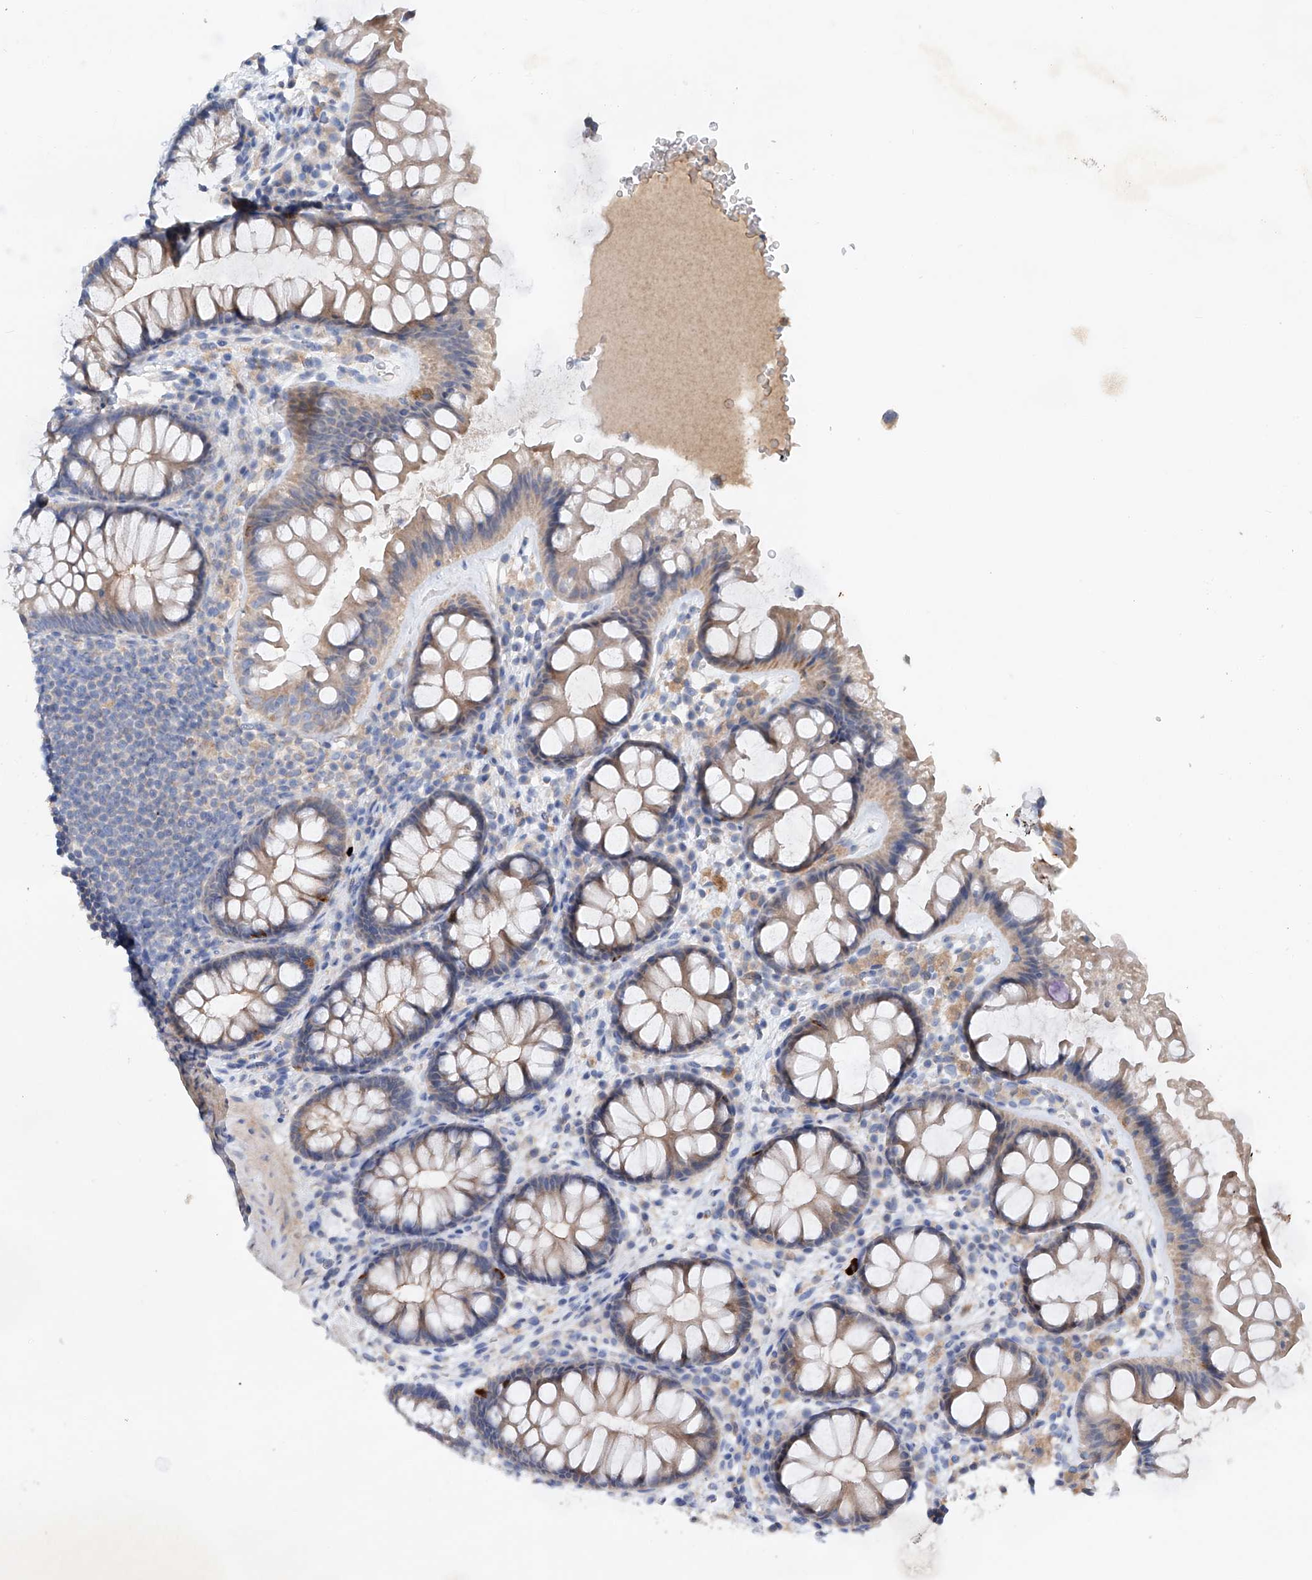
{"staining": {"intensity": "weak", "quantity": ">75%", "location": "cytoplasmic/membranous"}, "tissue": "colon", "cell_type": "Endothelial cells", "image_type": "normal", "snomed": [{"axis": "morphology", "description": "Normal tissue, NOS"}, {"axis": "topography", "description": "Colon"}], "caption": "A high-resolution photomicrograph shows IHC staining of benign colon, which exhibits weak cytoplasmic/membranous expression in approximately >75% of endothelial cells.", "gene": "GPC4", "patient": {"sex": "female", "age": 62}}